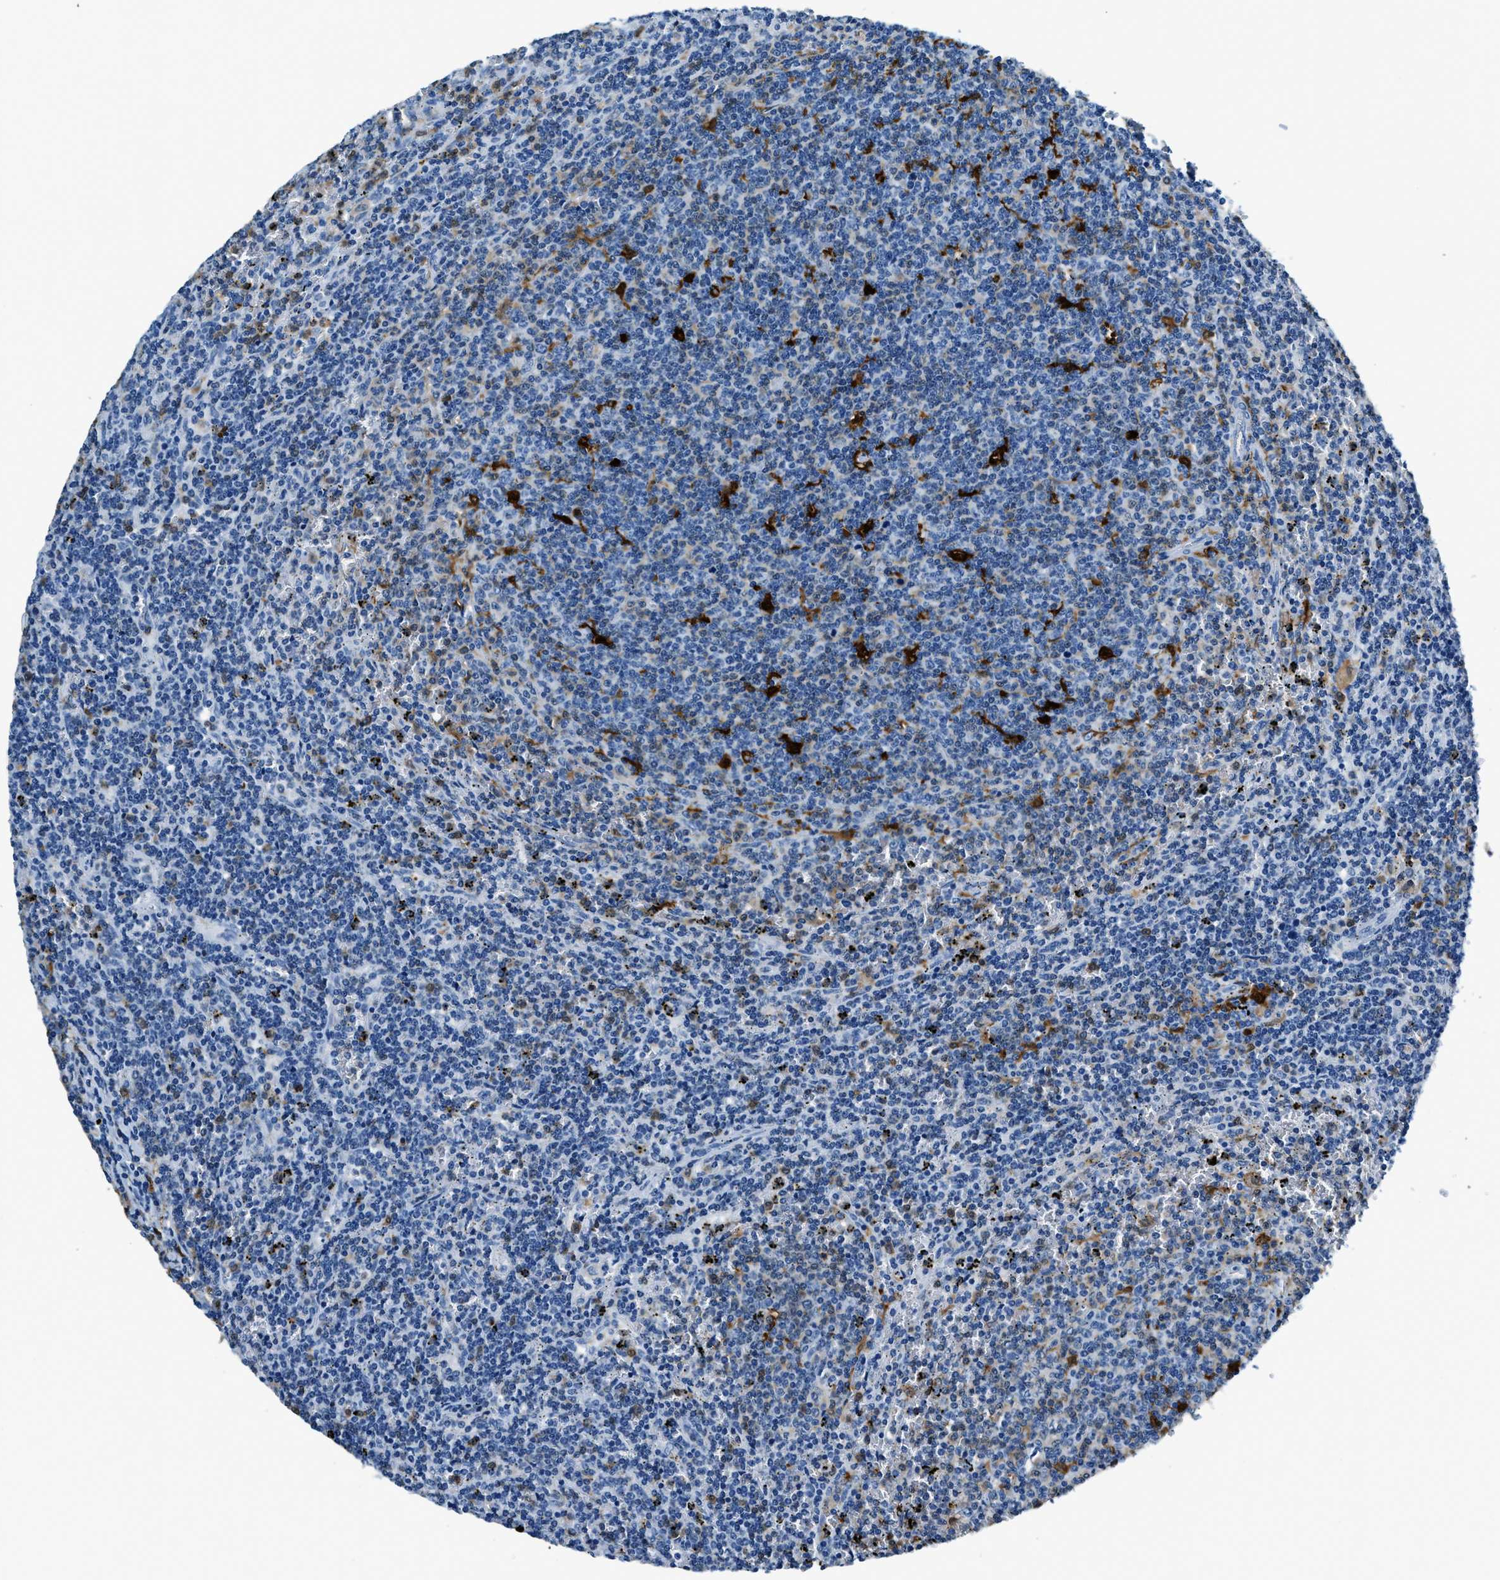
{"staining": {"intensity": "negative", "quantity": "none", "location": "none"}, "tissue": "lymphoma", "cell_type": "Tumor cells", "image_type": "cancer", "snomed": [{"axis": "morphology", "description": "Malignant lymphoma, non-Hodgkin's type, Low grade"}, {"axis": "topography", "description": "Spleen"}], "caption": "This is an IHC histopathology image of lymphoma. There is no positivity in tumor cells.", "gene": "CAPG", "patient": {"sex": "female", "age": 50}}